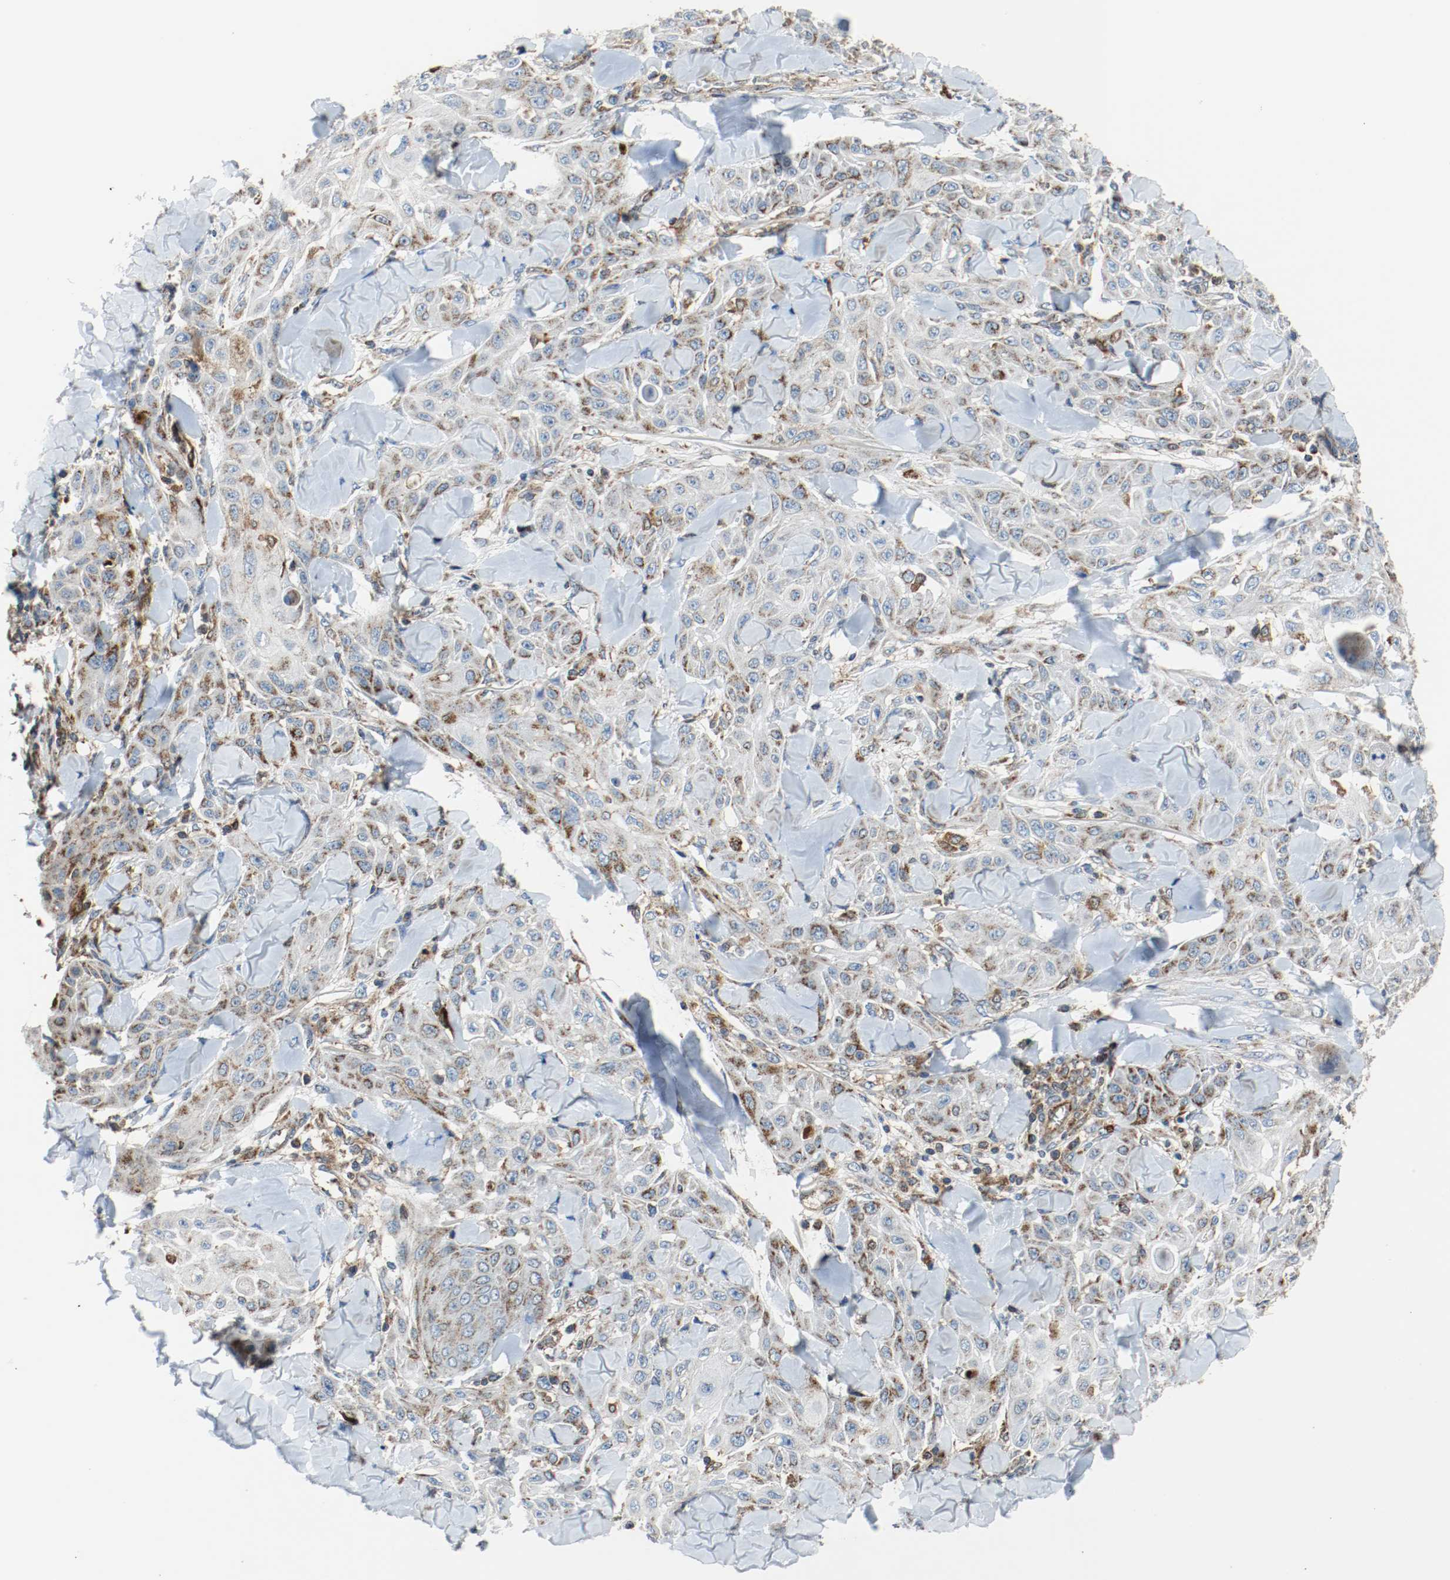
{"staining": {"intensity": "moderate", "quantity": "25%-75%", "location": "cytoplasmic/membranous"}, "tissue": "skin cancer", "cell_type": "Tumor cells", "image_type": "cancer", "snomed": [{"axis": "morphology", "description": "Squamous cell carcinoma, NOS"}, {"axis": "topography", "description": "Skin"}], "caption": "This photomicrograph reveals skin squamous cell carcinoma stained with immunohistochemistry (IHC) to label a protein in brown. The cytoplasmic/membranous of tumor cells show moderate positivity for the protein. Nuclei are counter-stained blue.", "gene": "TXNRD1", "patient": {"sex": "male", "age": 24}}